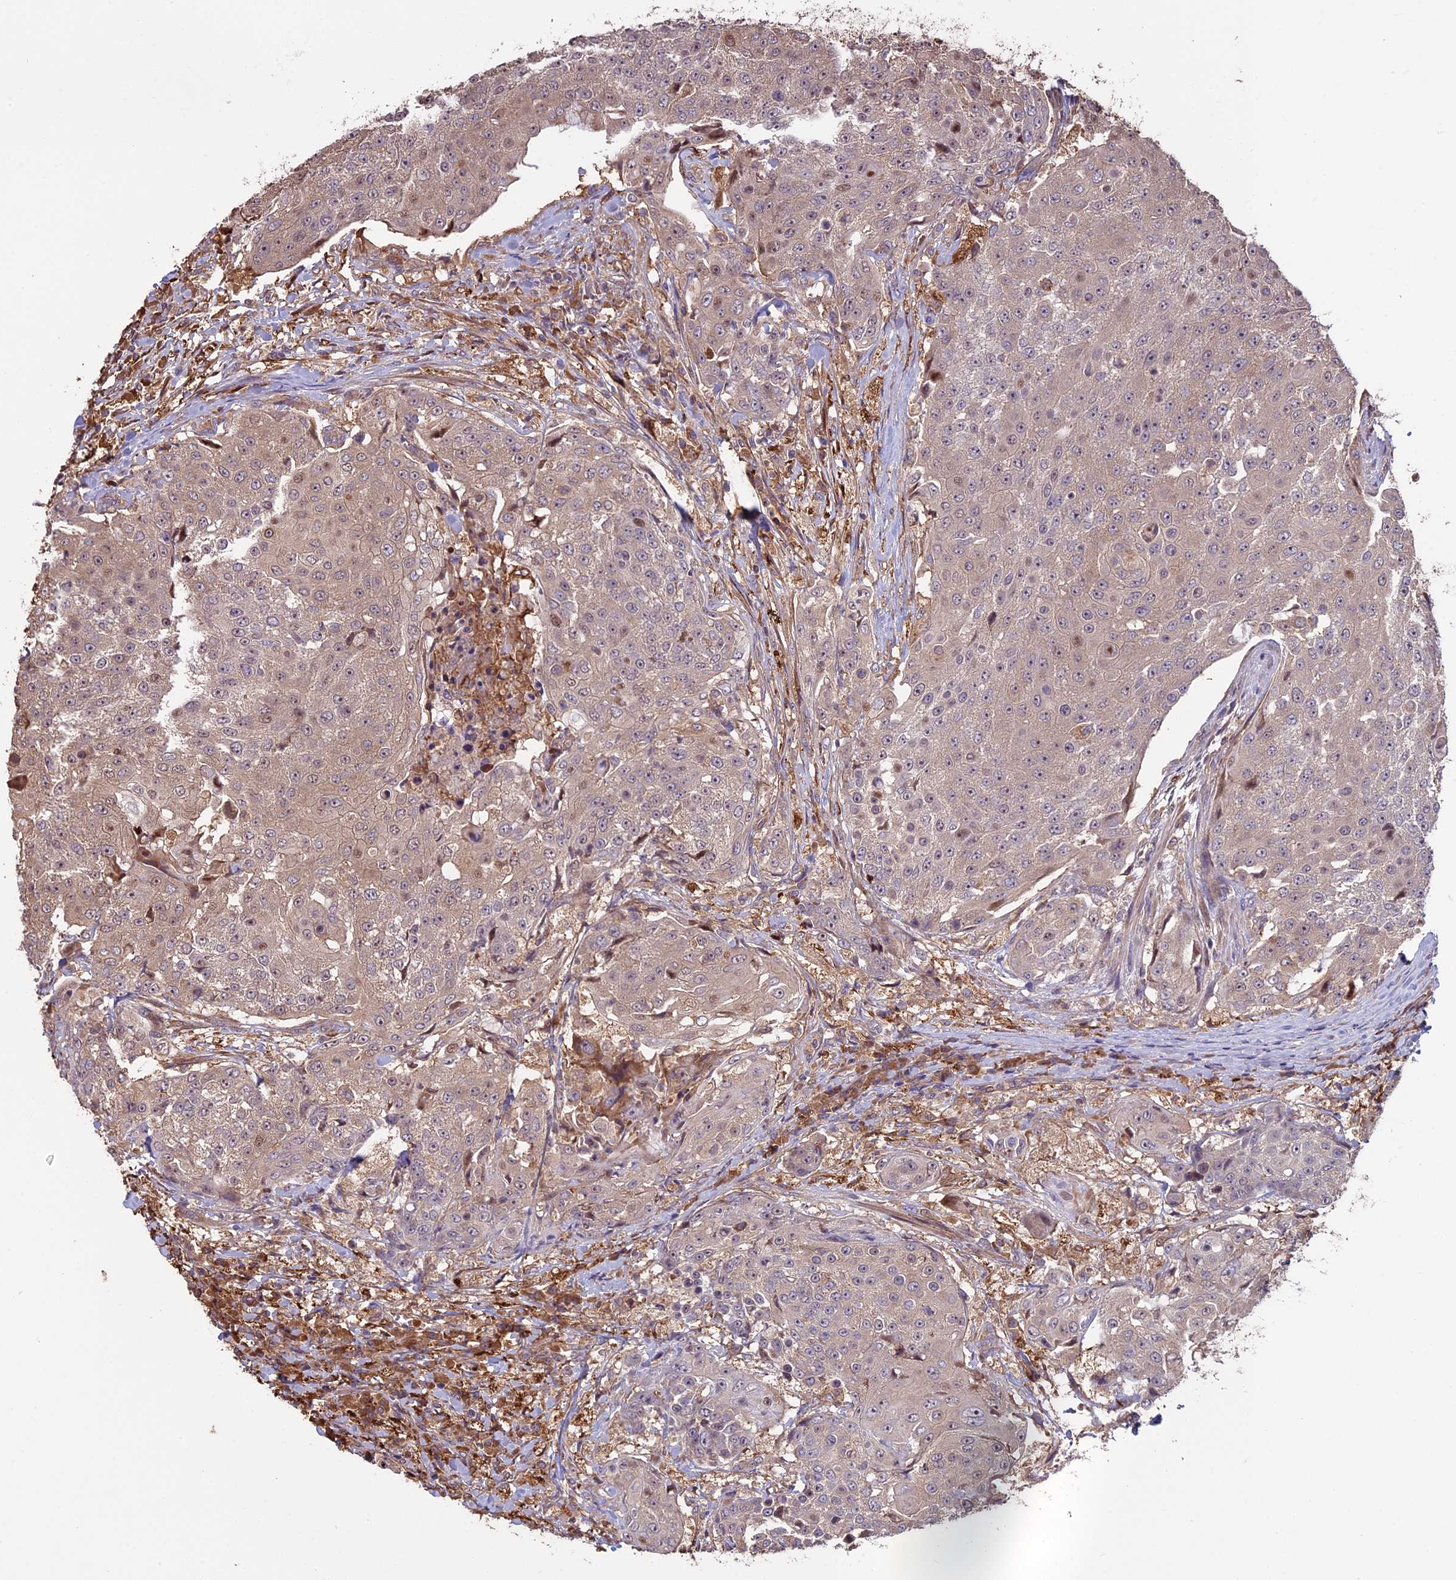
{"staining": {"intensity": "moderate", "quantity": "<25%", "location": "nuclear"}, "tissue": "urothelial cancer", "cell_type": "Tumor cells", "image_type": "cancer", "snomed": [{"axis": "morphology", "description": "Urothelial carcinoma, High grade"}, {"axis": "topography", "description": "Urinary bladder"}], "caption": "IHC histopathology image of neoplastic tissue: high-grade urothelial carcinoma stained using immunohistochemistry reveals low levels of moderate protein expression localized specifically in the nuclear of tumor cells, appearing as a nuclear brown color.", "gene": "VWA3A", "patient": {"sex": "female", "age": 63}}